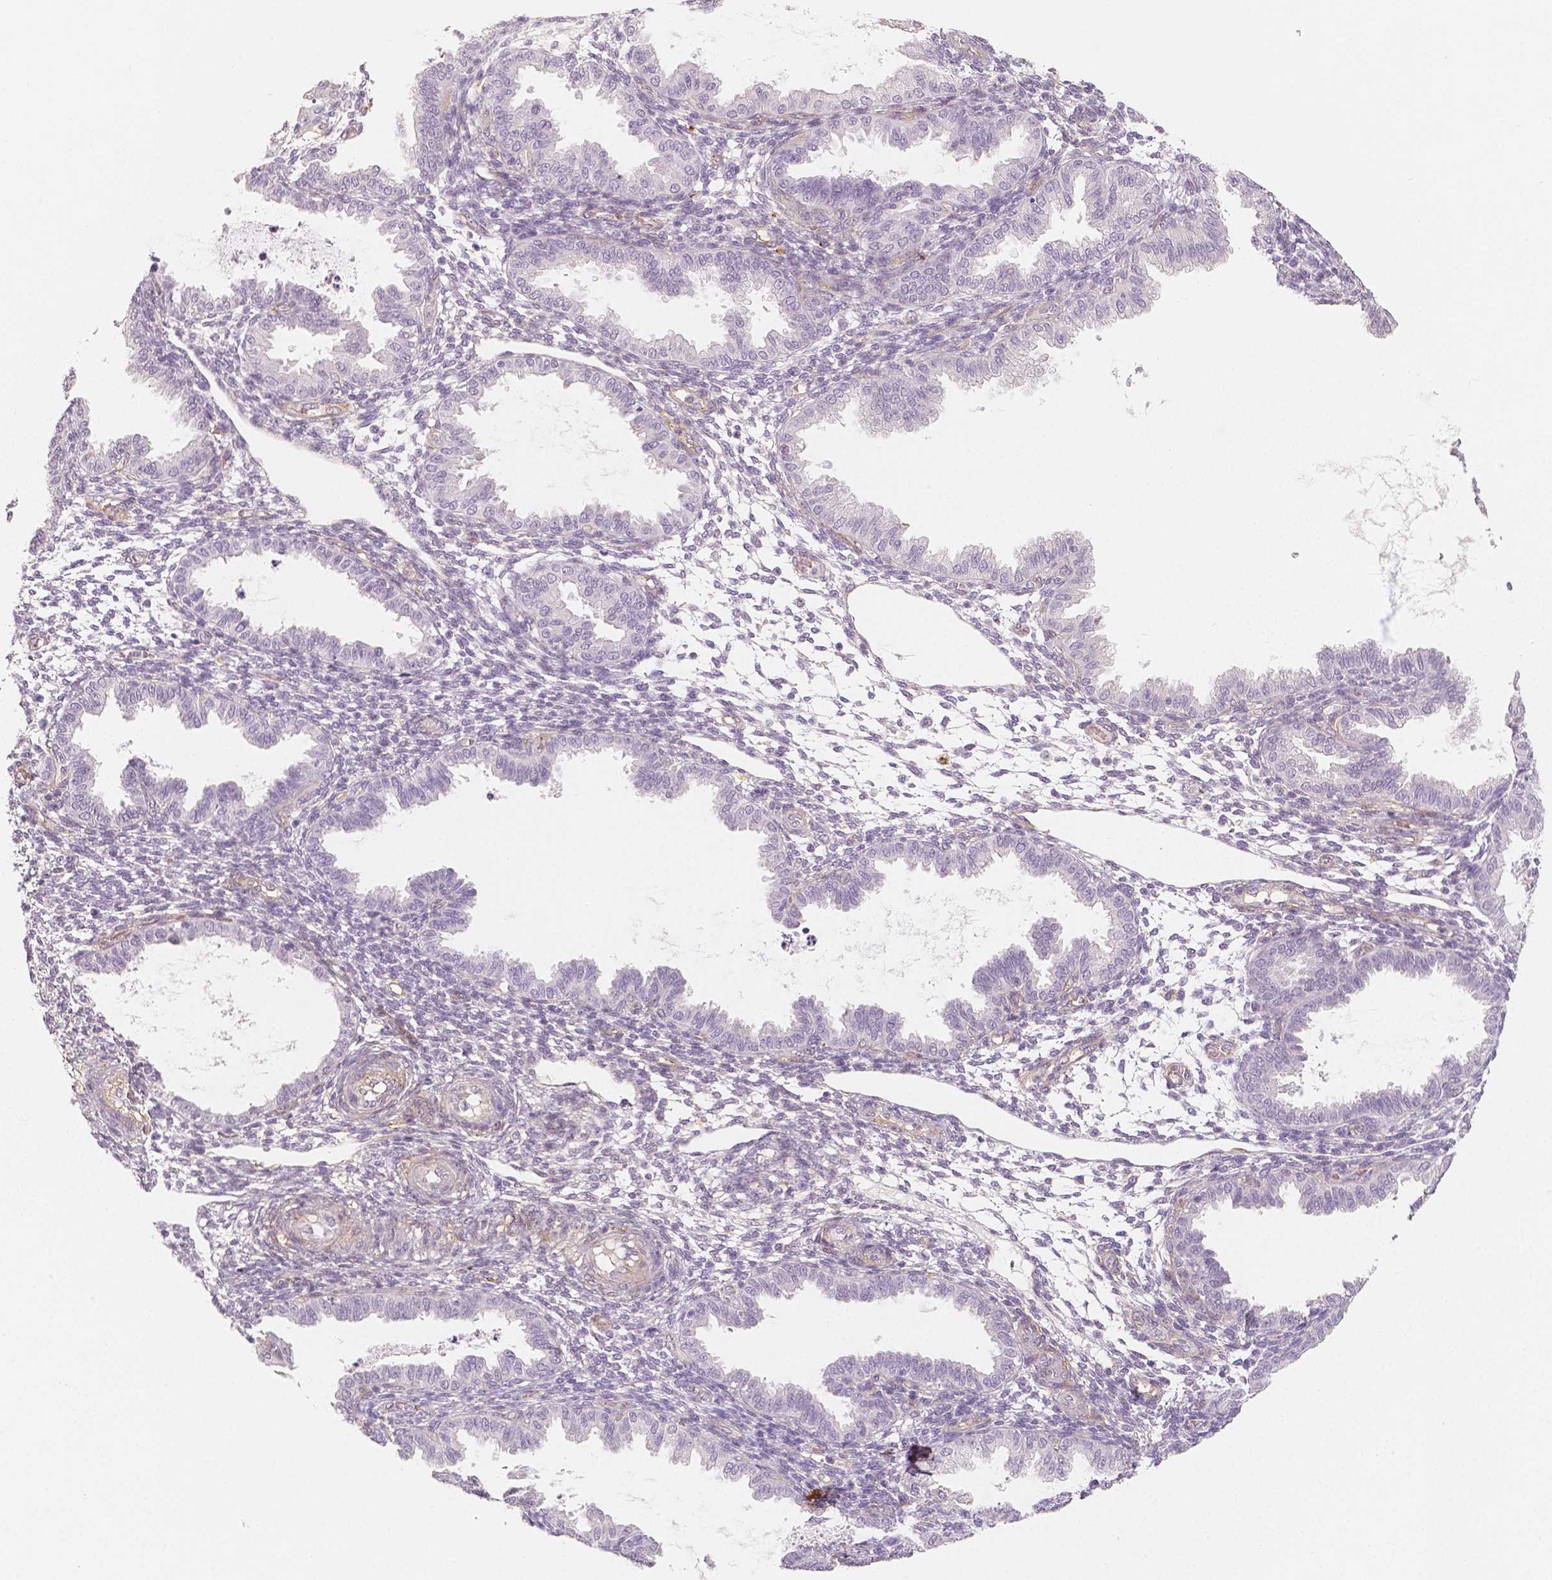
{"staining": {"intensity": "negative", "quantity": "none", "location": "none"}, "tissue": "endometrium", "cell_type": "Cells in endometrial stroma", "image_type": "normal", "snomed": [{"axis": "morphology", "description": "Normal tissue, NOS"}, {"axis": "topography", "description": "Endometrium"}], "caption": "Cells in endometrial stroma show no significant staining in unremarkable endometrium. Nuclei are stained in blue.", "gene": "THY1", "patient": {"sex": "female", "age": 33}}